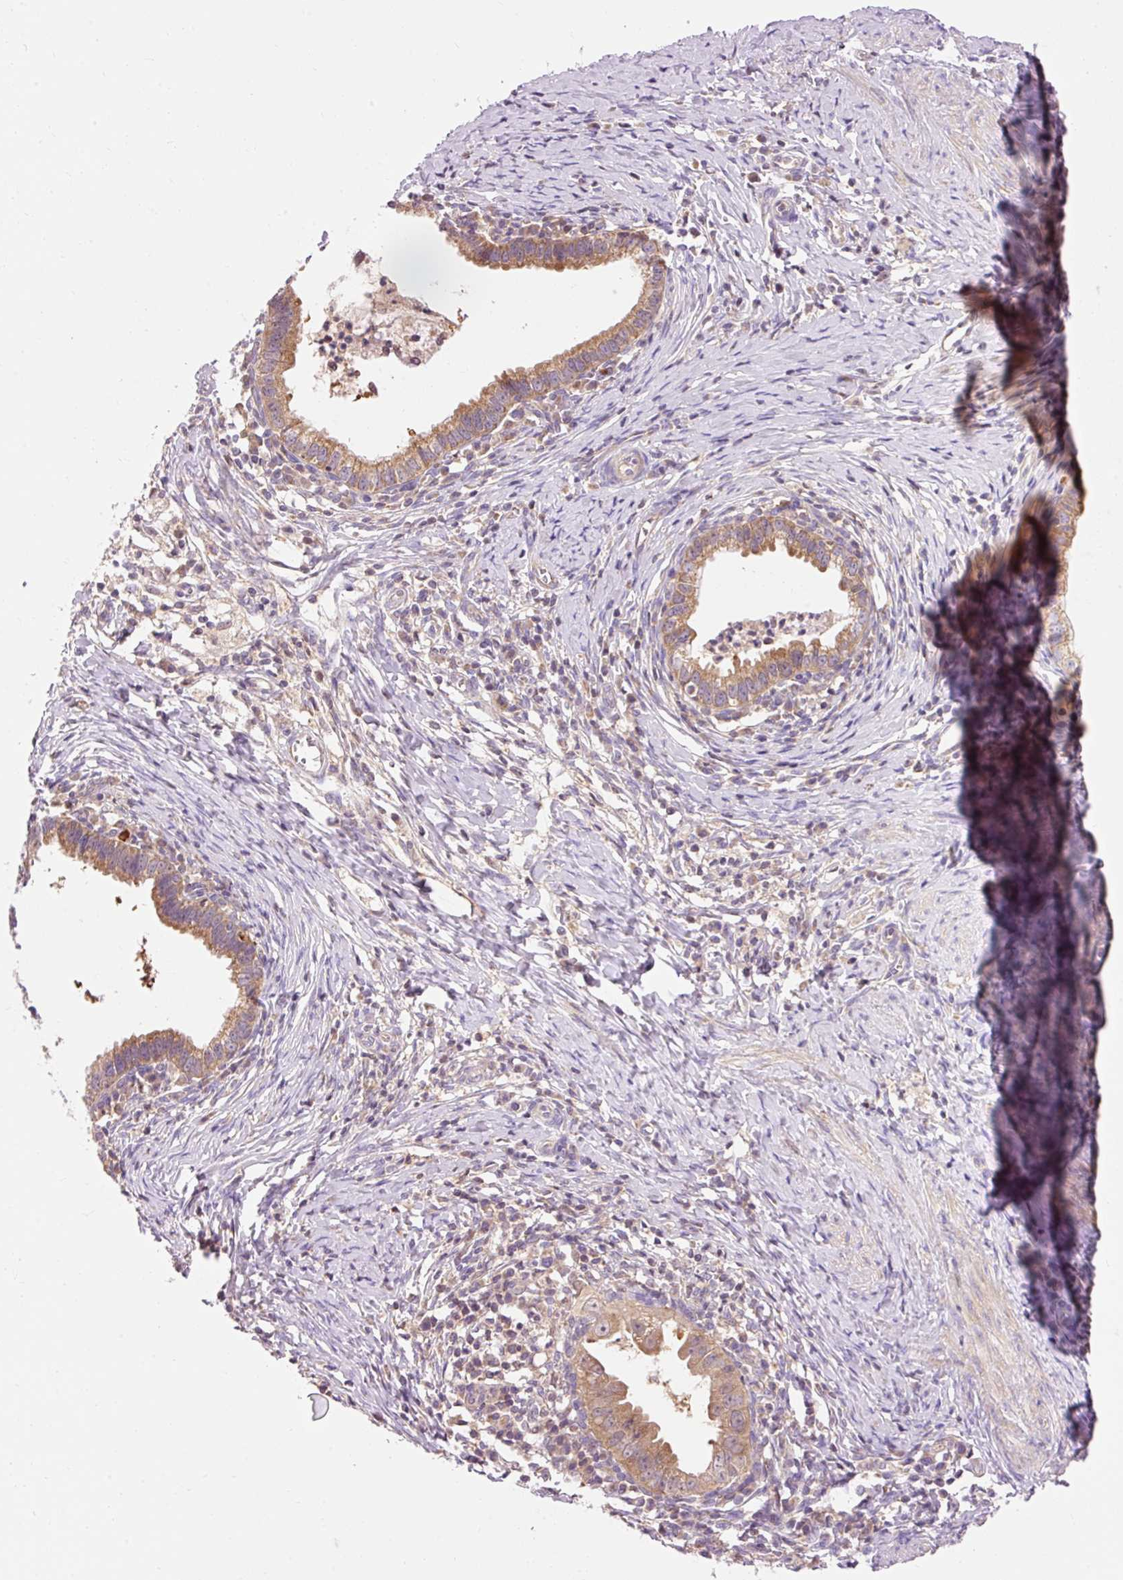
{"staining": {"intensity": "moderate", "quantity": ">75%", "location": "cytoplasmic/membranous"}, "tissue": "cervical cancer", "cell_type": "Tumor cells", "image_type": "cancer", "snomed": [{"axis": "morphology", "description": "Adenocarcinoma, NOS"}, {"axis": "topography", "description": "Cervix"}], "caption": "Moderate cytoplasmic/membranous expression is appreciated in about >75% of tumor cells in cervical adenocarcinoma.", "gene": "IMMT", "patient": {"sex": "female", "age": 36}}